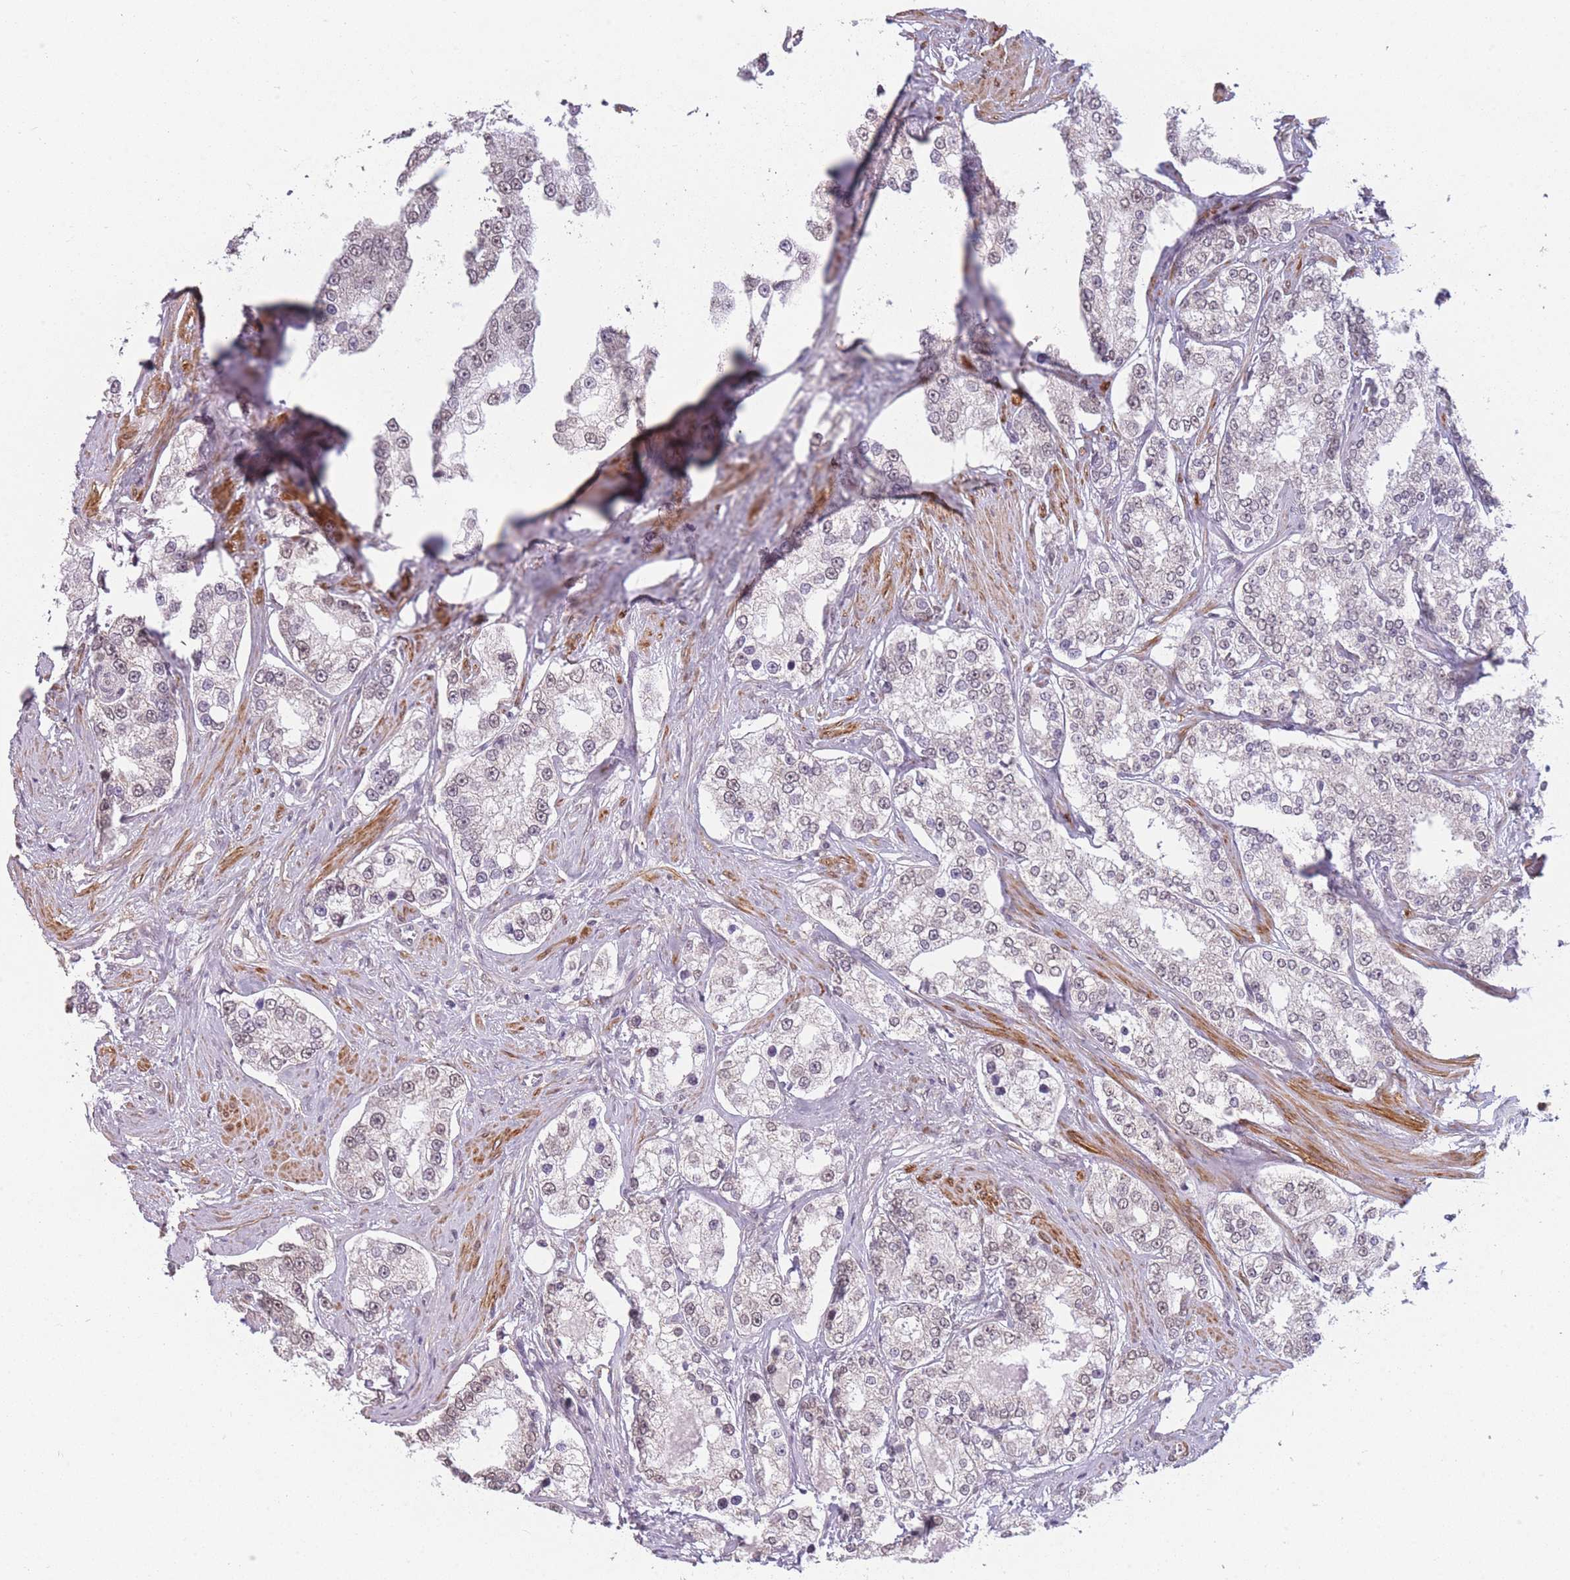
{"staining": {"intensity": "weak", "quantity": "<25%", "location": "nuclear"}, "tissue": "prostate cancer", "cell_type": "Tumor cells", "image_type": "cancer", "snomed": [{"axis": "morphology", "description": "Normal tissue, NOS"}, {"axis": "morphology", "description": "Adenocarcinoma, High grade"}, {"axis": "topography", "description": "Prostate"}], "caption": "The histopathology image shows no significant expression in tumor cells of adenocarcinoma (high-grade) (prostate).", "gene": "SIN3B", "patient": {"sex": "male", "age": 83}}